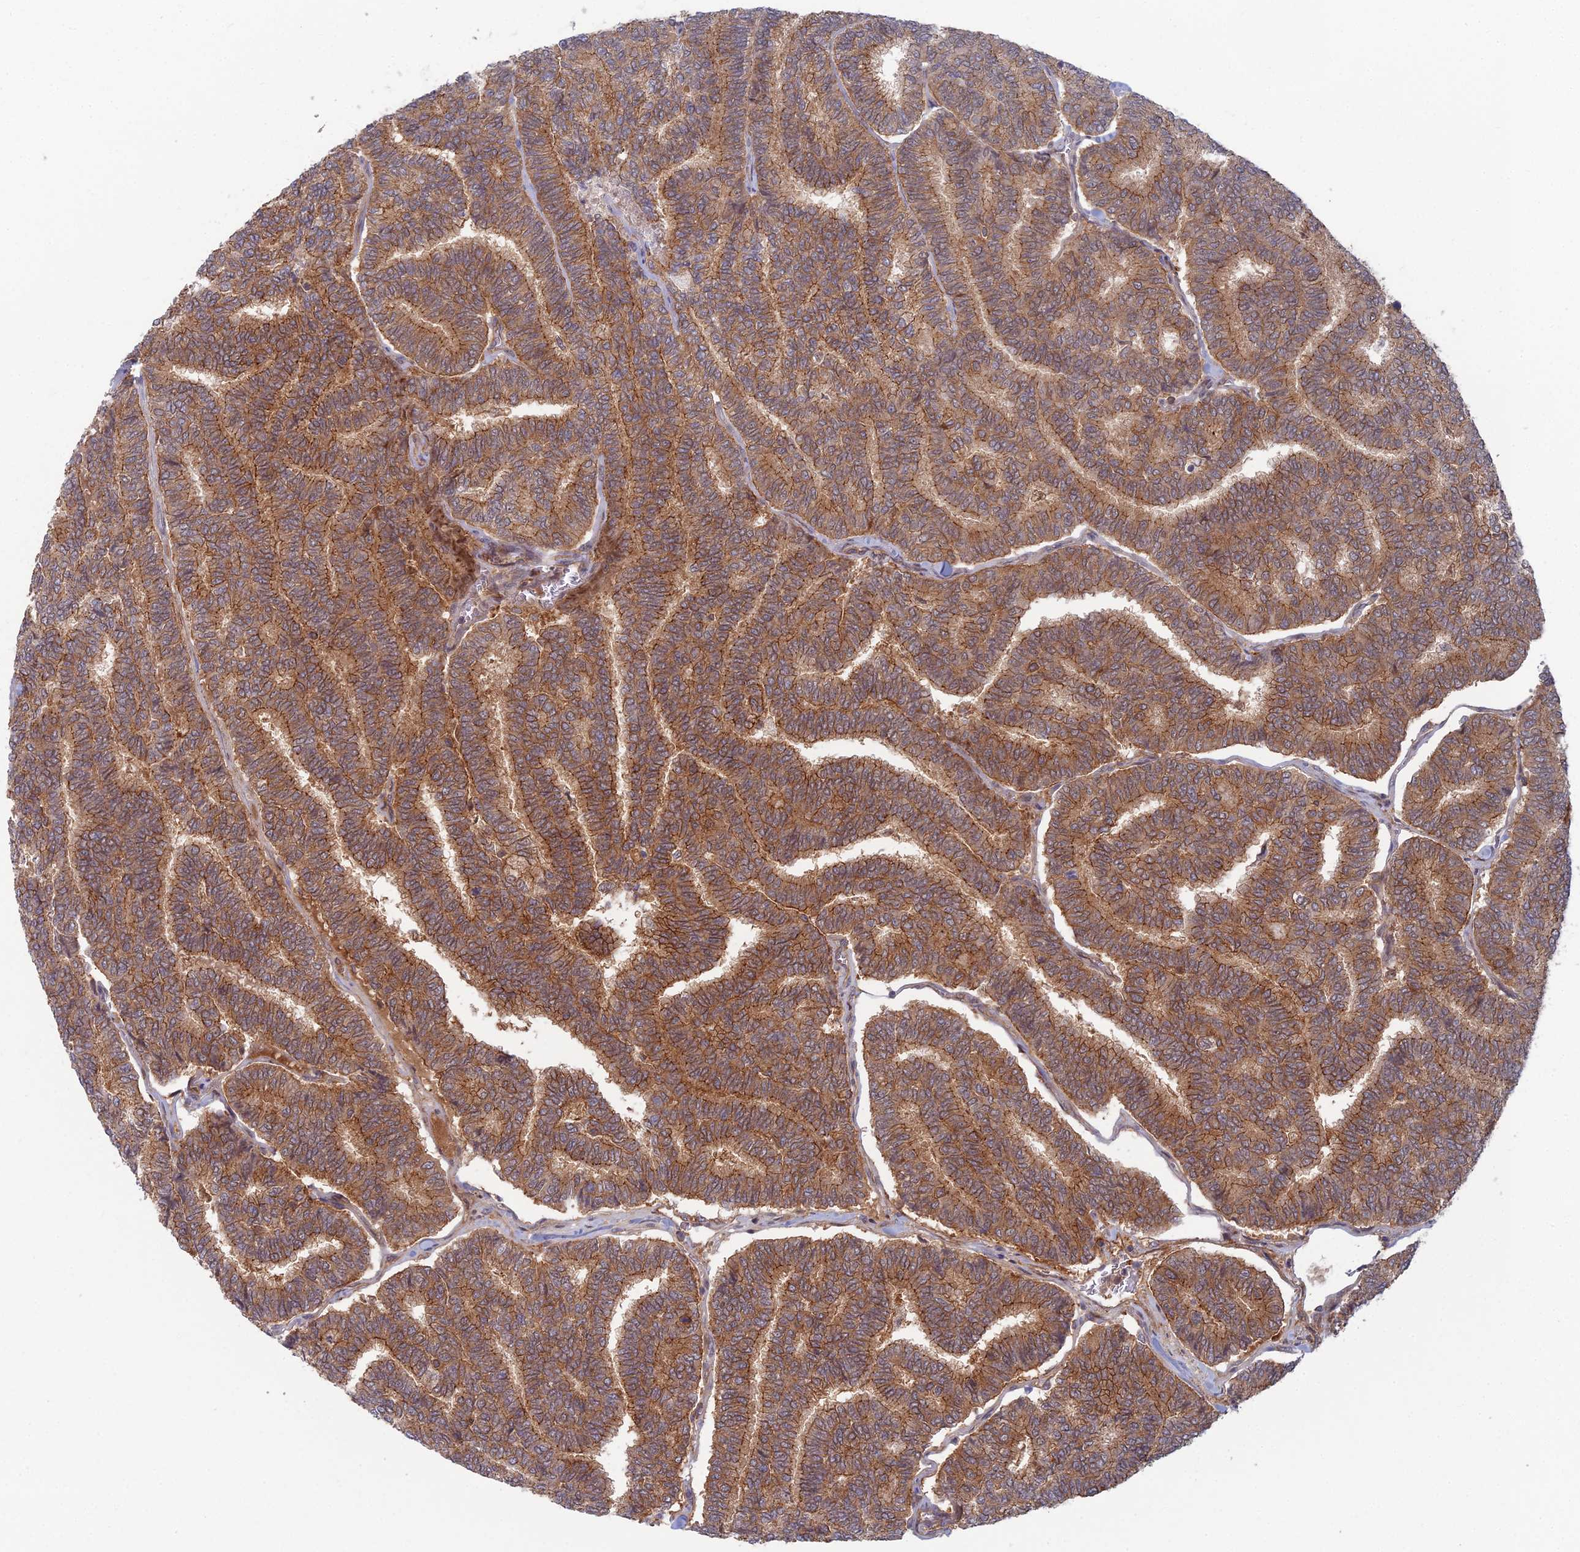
{"staining": {"intensity": "moderate", "quantity": ">75%", "location": "cytoplasmic/membranous"}, "tissue": "thyroid cancer", "cell_type": "Tumor cells", "image_type": "cancer", "snomed": [{"axis": "morphology", "description": "Papillary adenocarcinoma, NOS"}, {"axis": "topography", "description": "Thyroid gland"}], "caption": "Human thyroid cancer (papillary adenocarcinoma) stained with a brown dye shows moderate cytoplasmic/membranous positive staining in about >75% of tumor cells.", "gene": "ABHD1", "patient": {"sex": "female", "age": 35}}